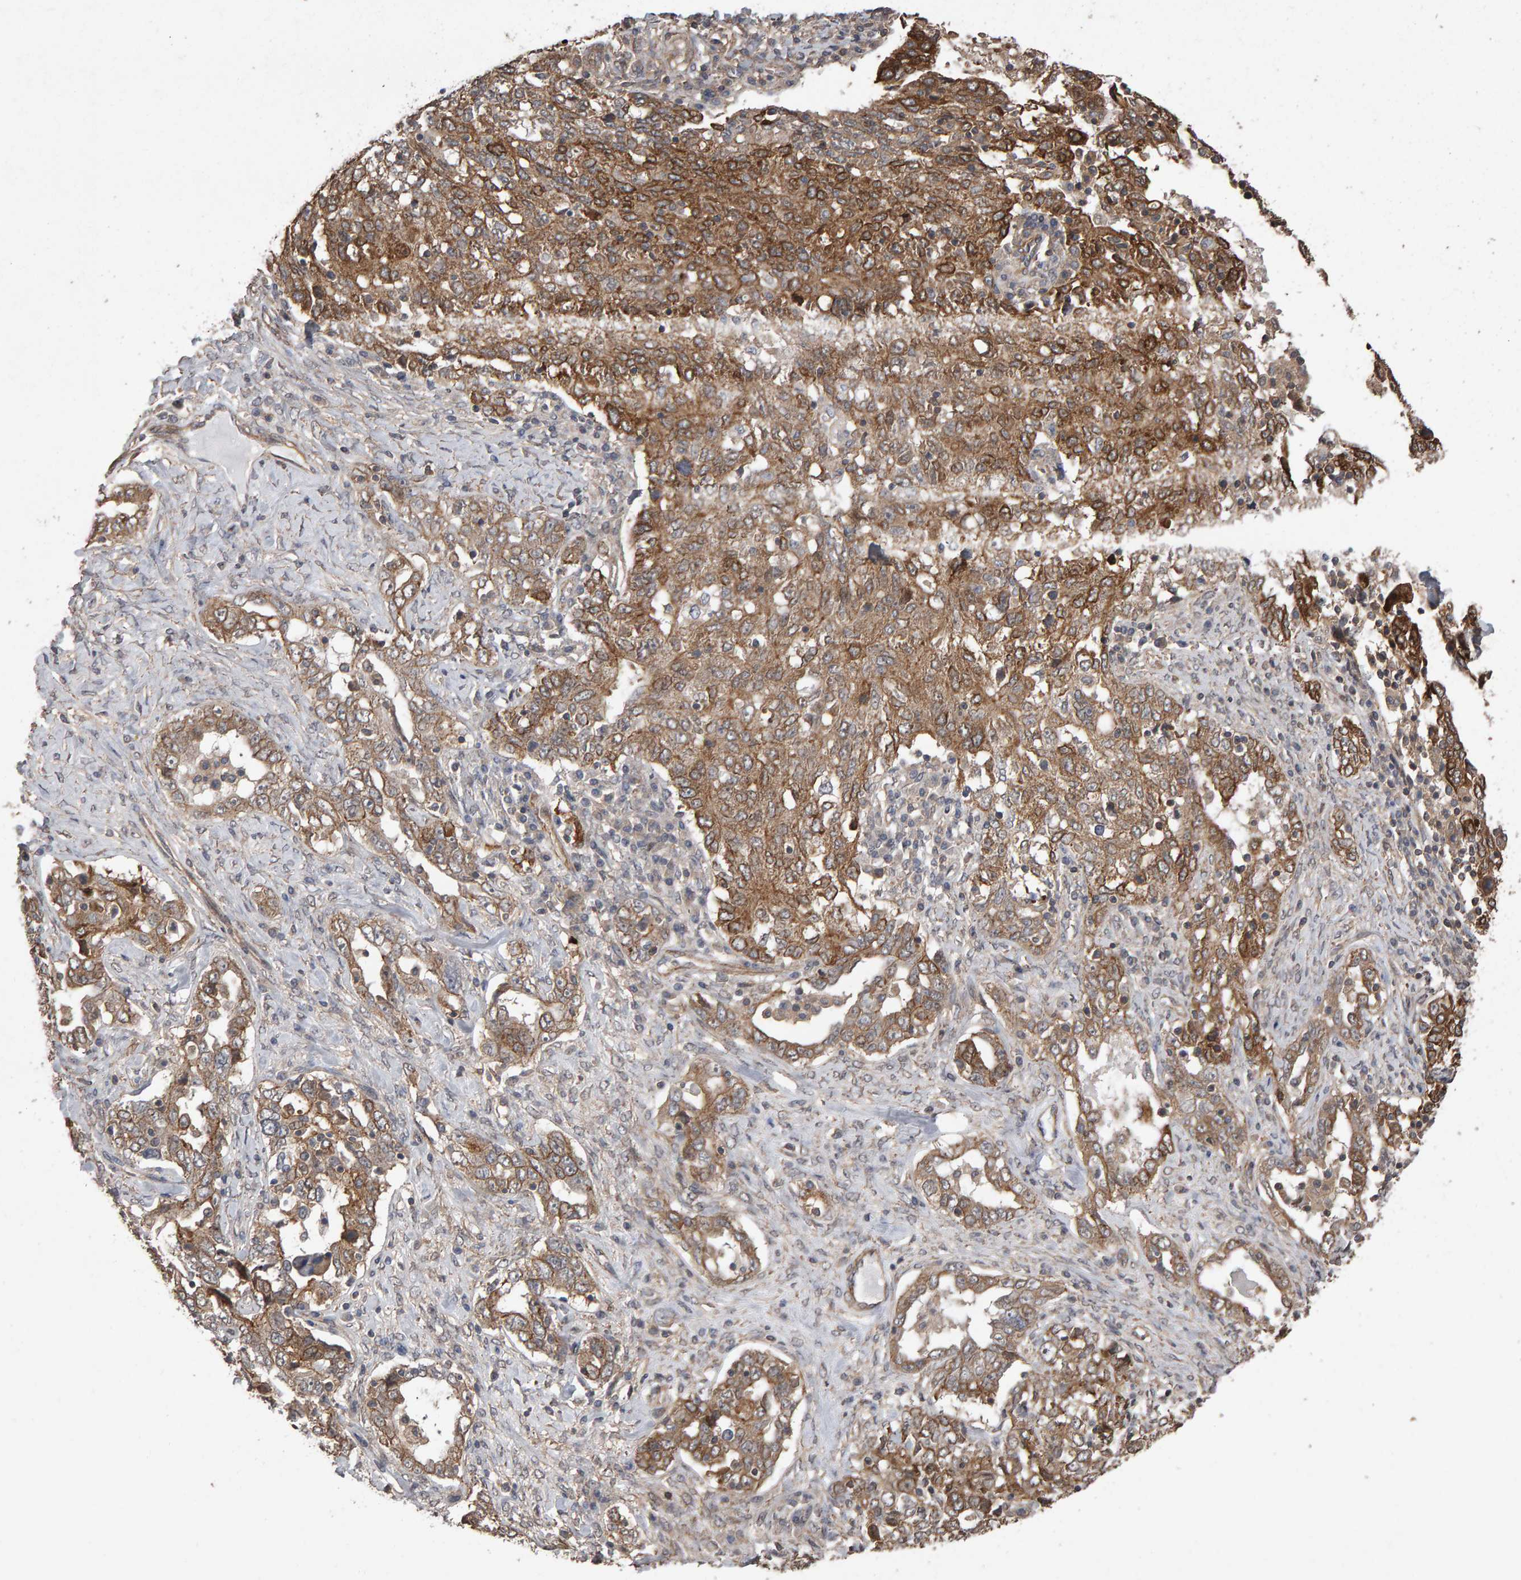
{"staining": {"intensity": "moderate", "quantity": ">75%", "location": "cytoplasmic/membranous"}, "tissue": "ovarian cancer", "cell_type": "Tumor cells", "image_type": "cancer", "snomed": [{"axis": "morphology", "description": "Carcinoma, endometroid"}, {"axis": "topography", "description": "Ovary"}], "caption": "Immunohistochemical staining of ovarian cancer (endometroid carcinoma) displays medium levels of moderate cytoplasmic/membranous protein expression in about >75% of tumor cells.", "gene": "SCRIB", "patient": {"sex": "female", "age": 62}}